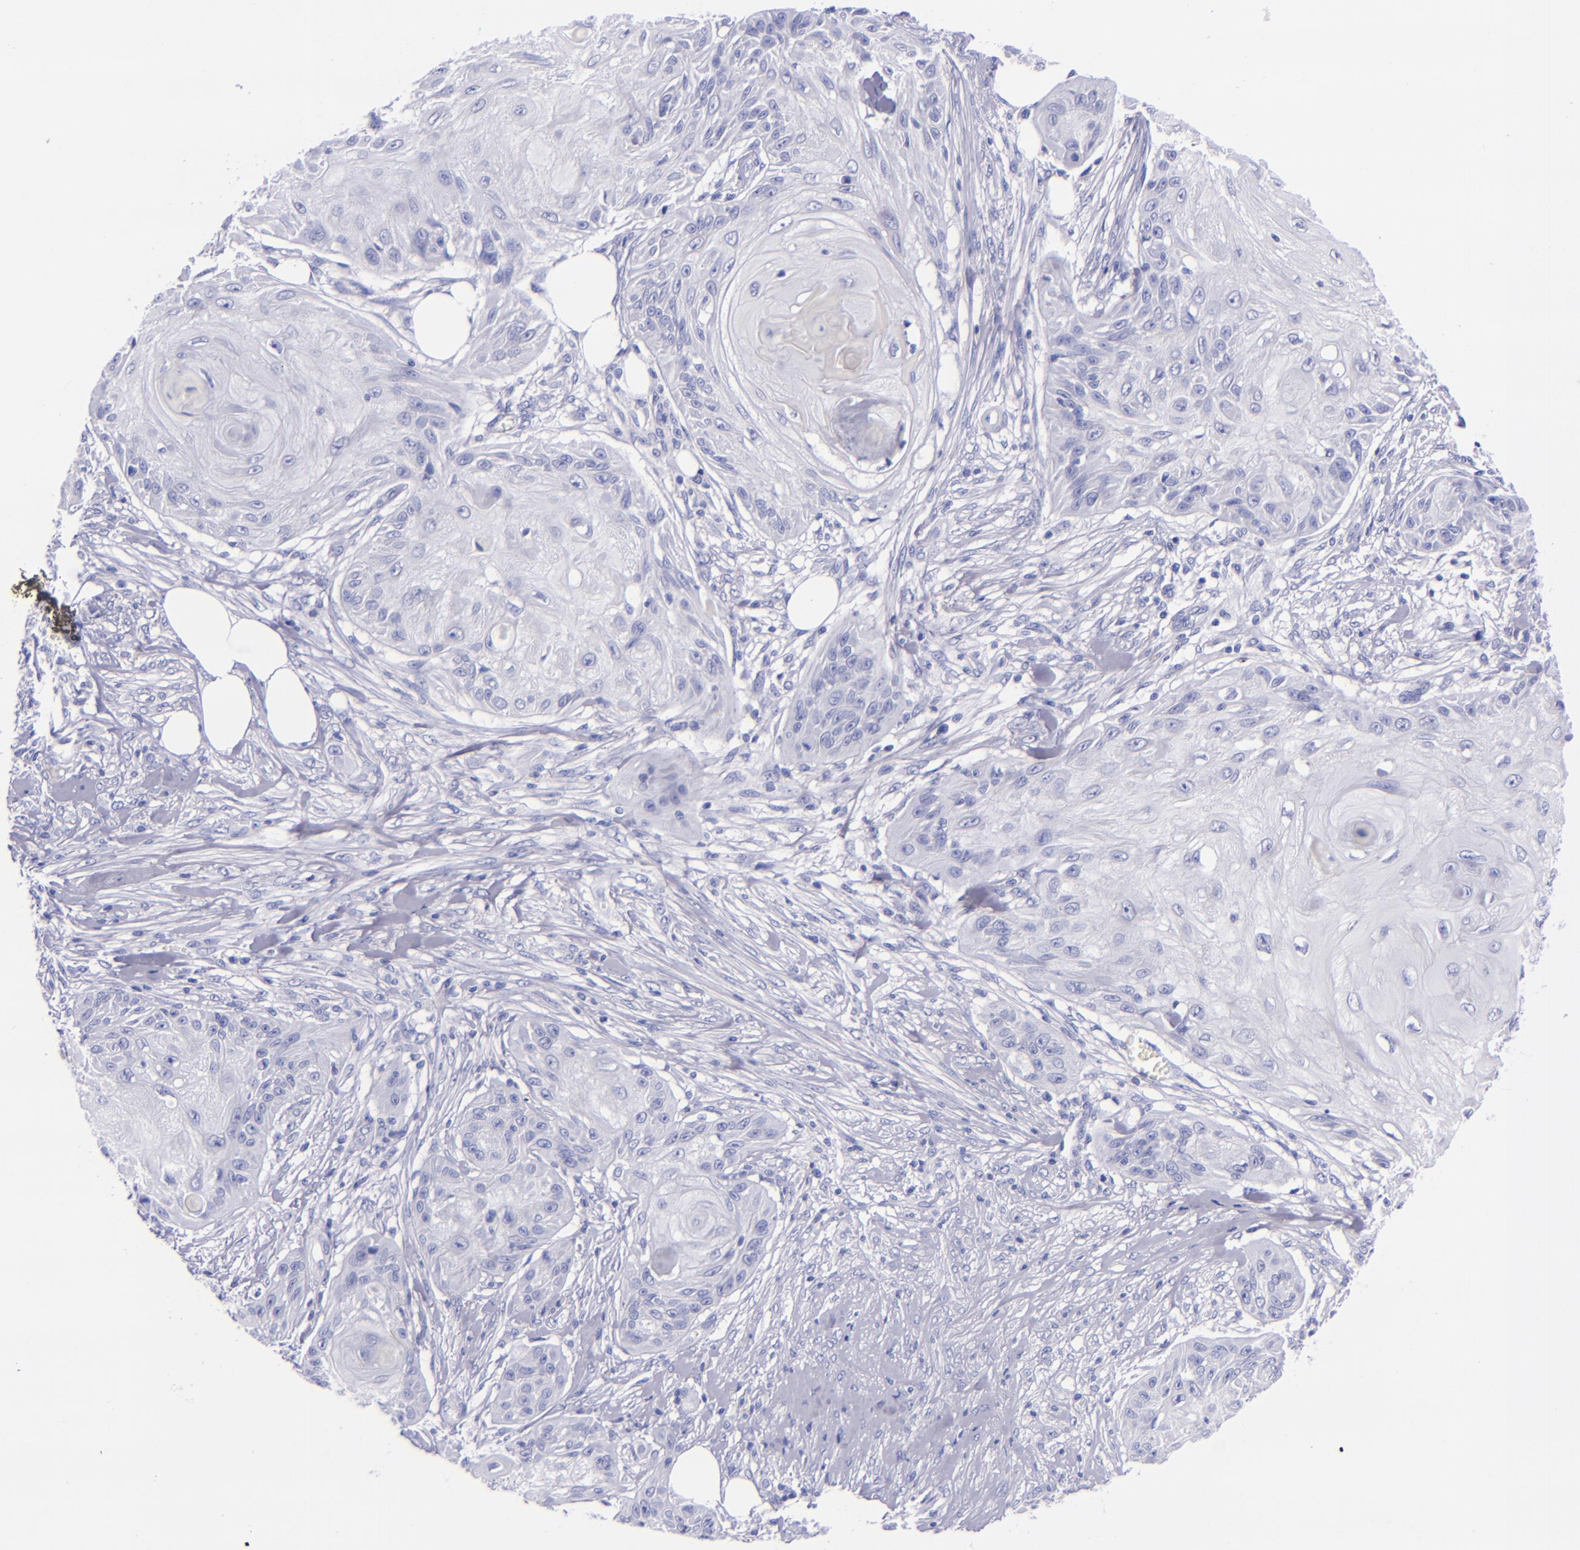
{"staining": {"intensity": "negative", "quantity": "none", "location": "none"}, "tissue": "skin cancer", "cell_type": "Tumor cells", "image_type": "cancer", "snomed": [{"axis": "morphology", "description": "Squamous cell carcinoma, NOS"}, {"axis": "topography", "description": "Skin"}], "caption": "Immunohistochemistry (IHC) of squamous cell carcinoma (skin) displays no staining in tumor cells.", "gene": "LAG3", "patient": {"sex": "female", "age": 88}}